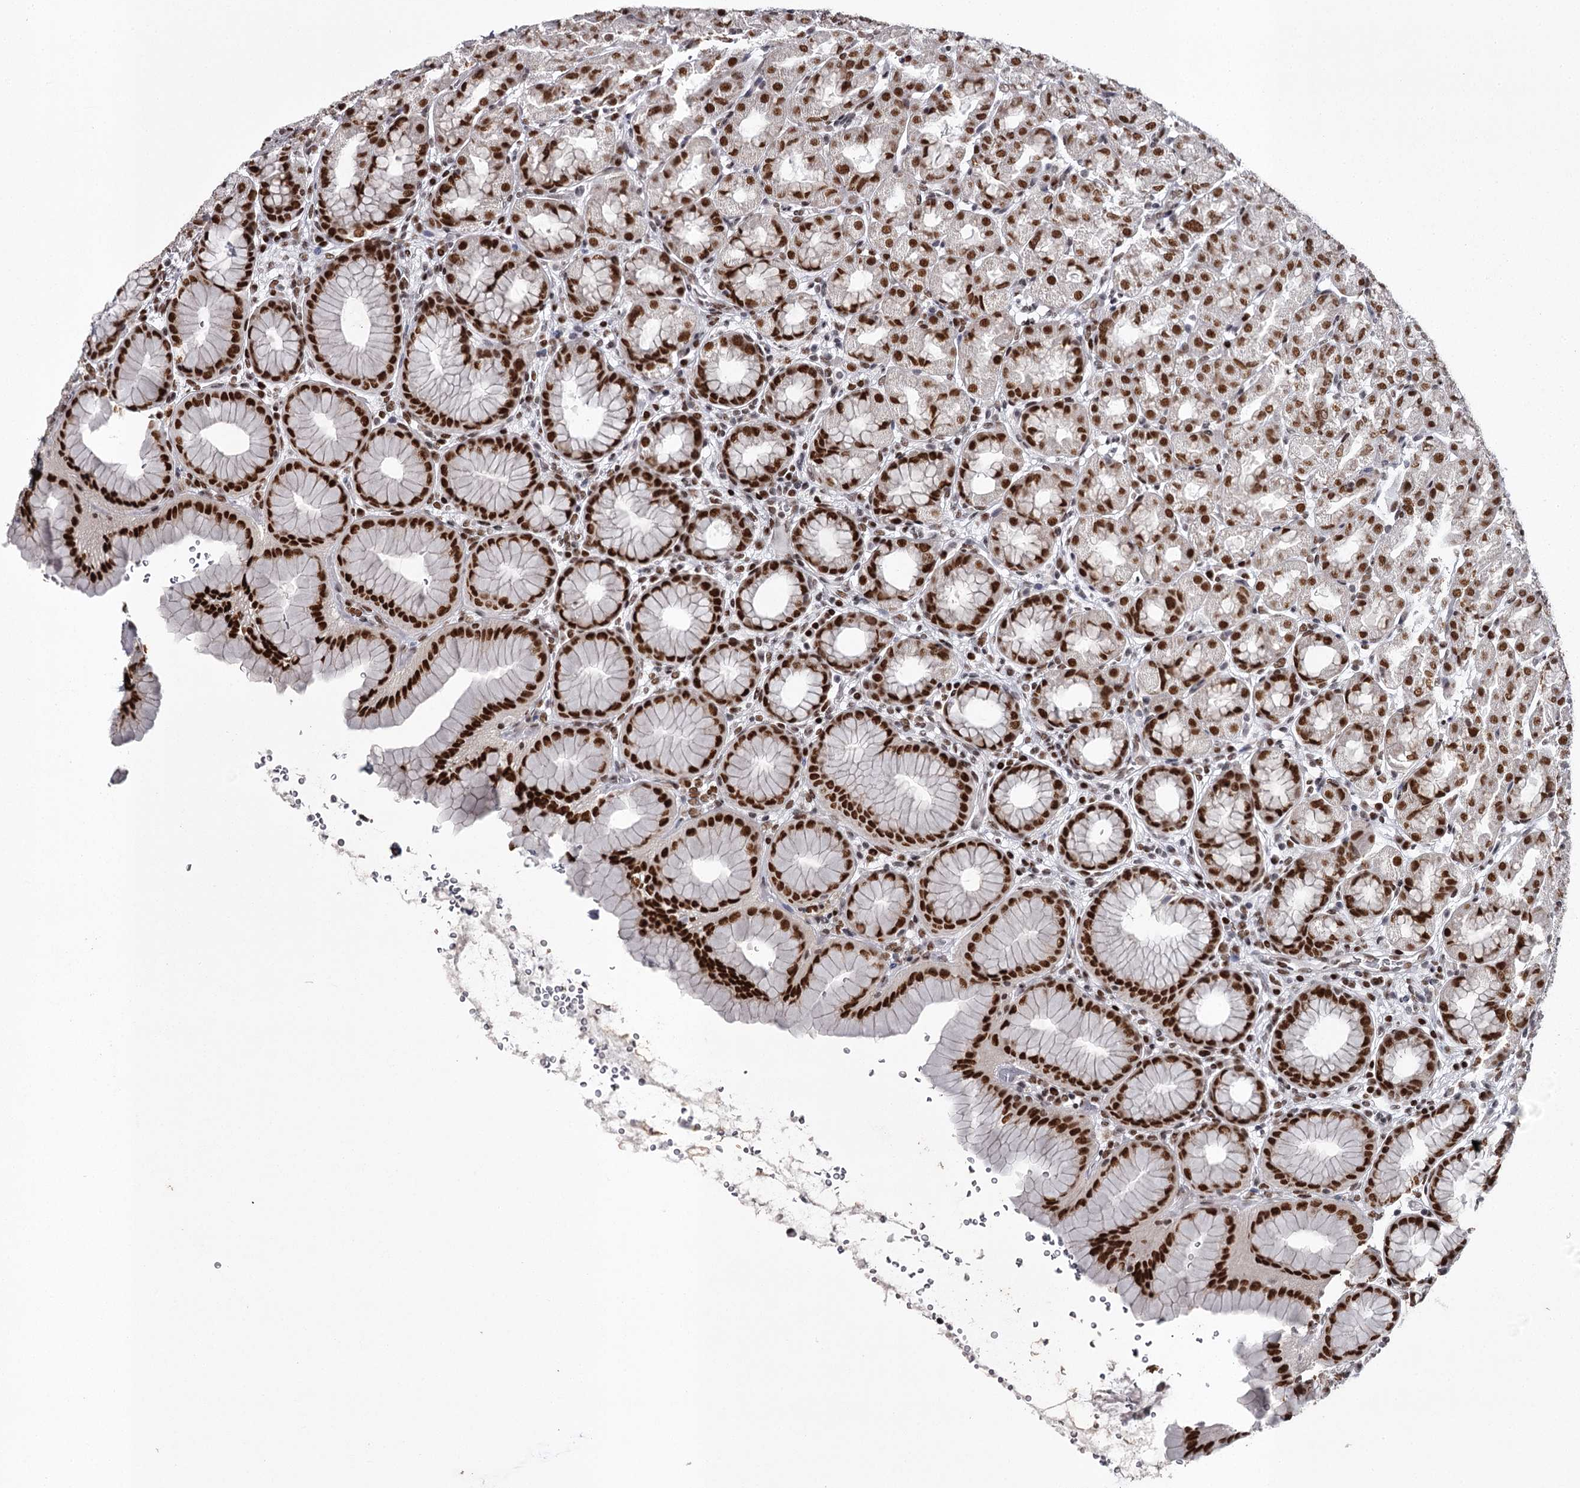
{"staining": {"intensity": "strong", "quantity": ">75%", "location": "nuclear"}, "tissue": "stomach", "cell_type": "Glandular cells", "image_type": "normal", "snomed": [{"axis": "morphology", "description": "Normal tissue, NOS"}, {"axis": "topography", "description": "Stomach"}], "caption": "The immunohistochemical stain shows strong nuclear staining in glandular cells of normal stomach.", "gene": "PSPC1", "patient": {"sex": "male", "age": 42}}